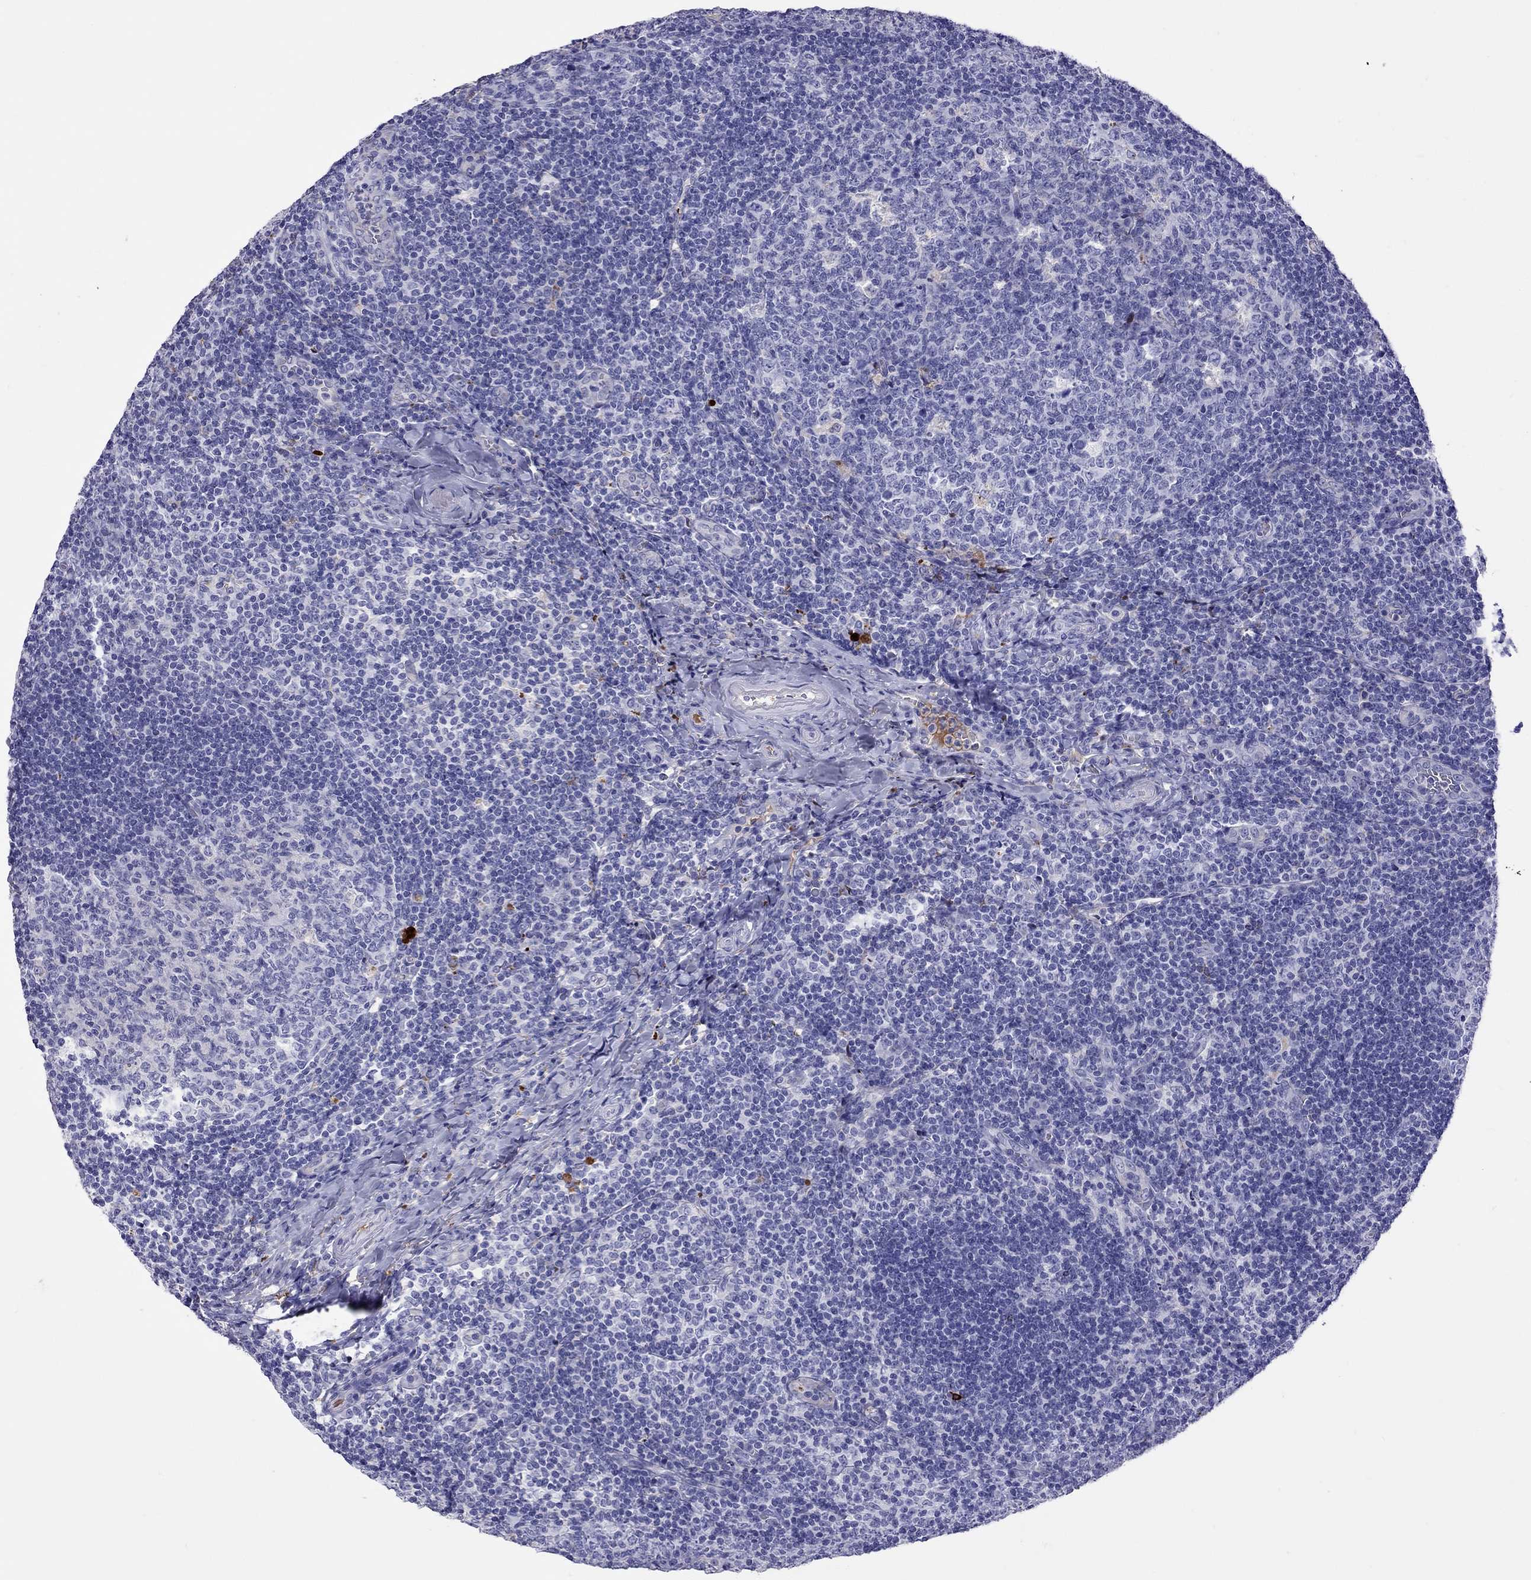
{"staining": {"intensity": "negative", "quantity": "none", "location": "none"}, "tissue": "tonsil", "cell_type": "Germinal center cells", "image_type": "normal", "snomed": [{"axis": "morphology", "description": "Normal tissue, NOS"}, {"axis": "topography", "description": "Tonsil"}], "caption": "A high-resolution image shows immunohistochemistry (IHC) staining of normal tonsil, which displays no significant positivity in germinal center cells.", "gene": "SERPINA3", "patient": {"sex": "male", "age": 17}}